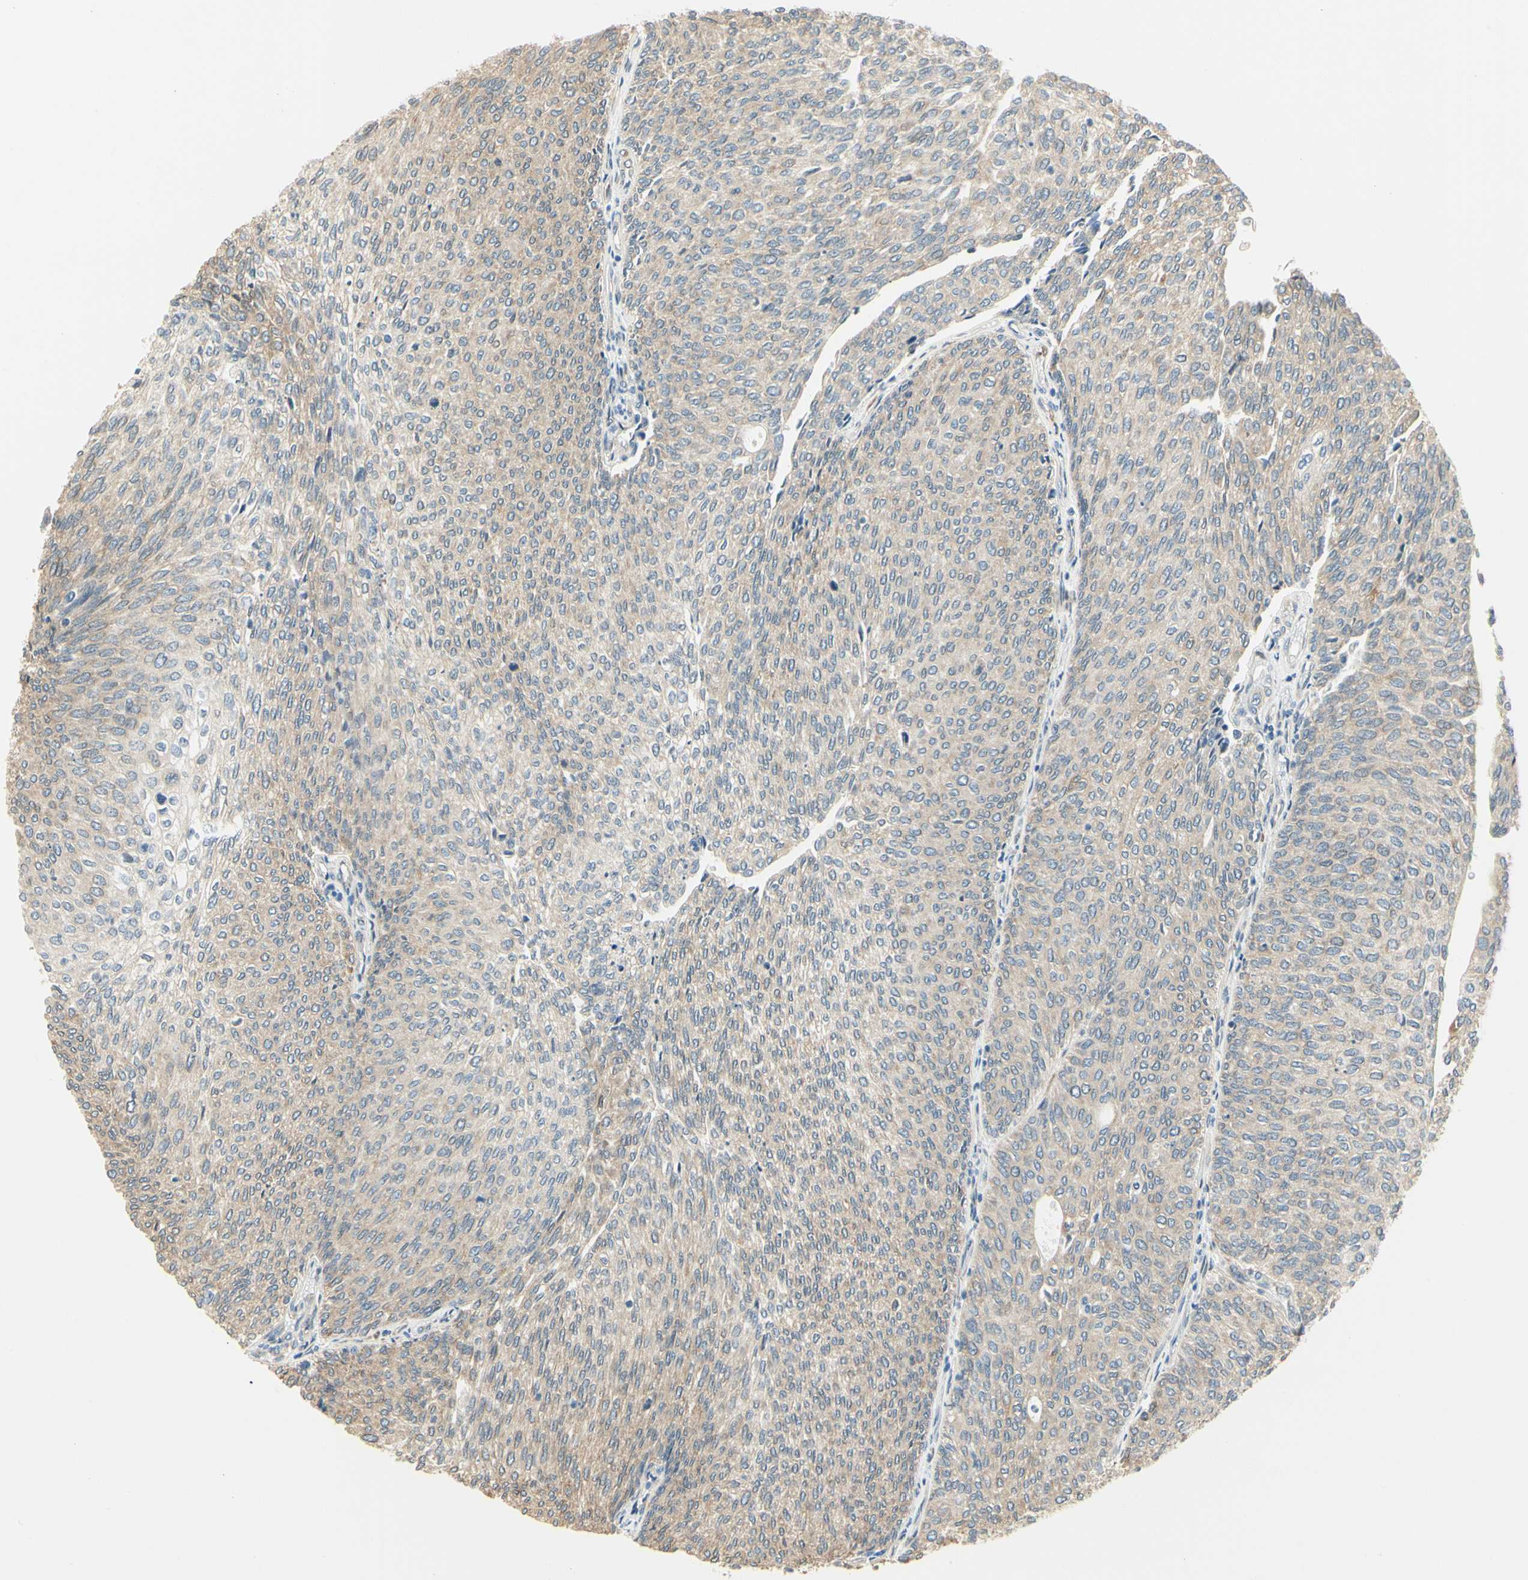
{"staining": {"intensity": "weak", "quantity": ">75%", "location": "cytoplasmic/membranous"}, "tissue": "urothelial cancer", "cell_type": "Tumor cells", "image_type": "cancer", "snomed": [{"axis": "morphology", "description": "Urothelial carcinoma, Low grade"}, {"axis": "topography", "description": "Urinary bladder"}], "caption": "Immunohistochemistry histopathology image of neoplastic tissue: human urothelial cancer stained using IHC exhibits low levels of weak protein expression localized specifically in the cytoplasmic/membranous of tumor cells, appearing as a cytoplasmic/membranous brown color.", "gene": "IGDCC4", "patient": {"sex": "female", "age": 79}}